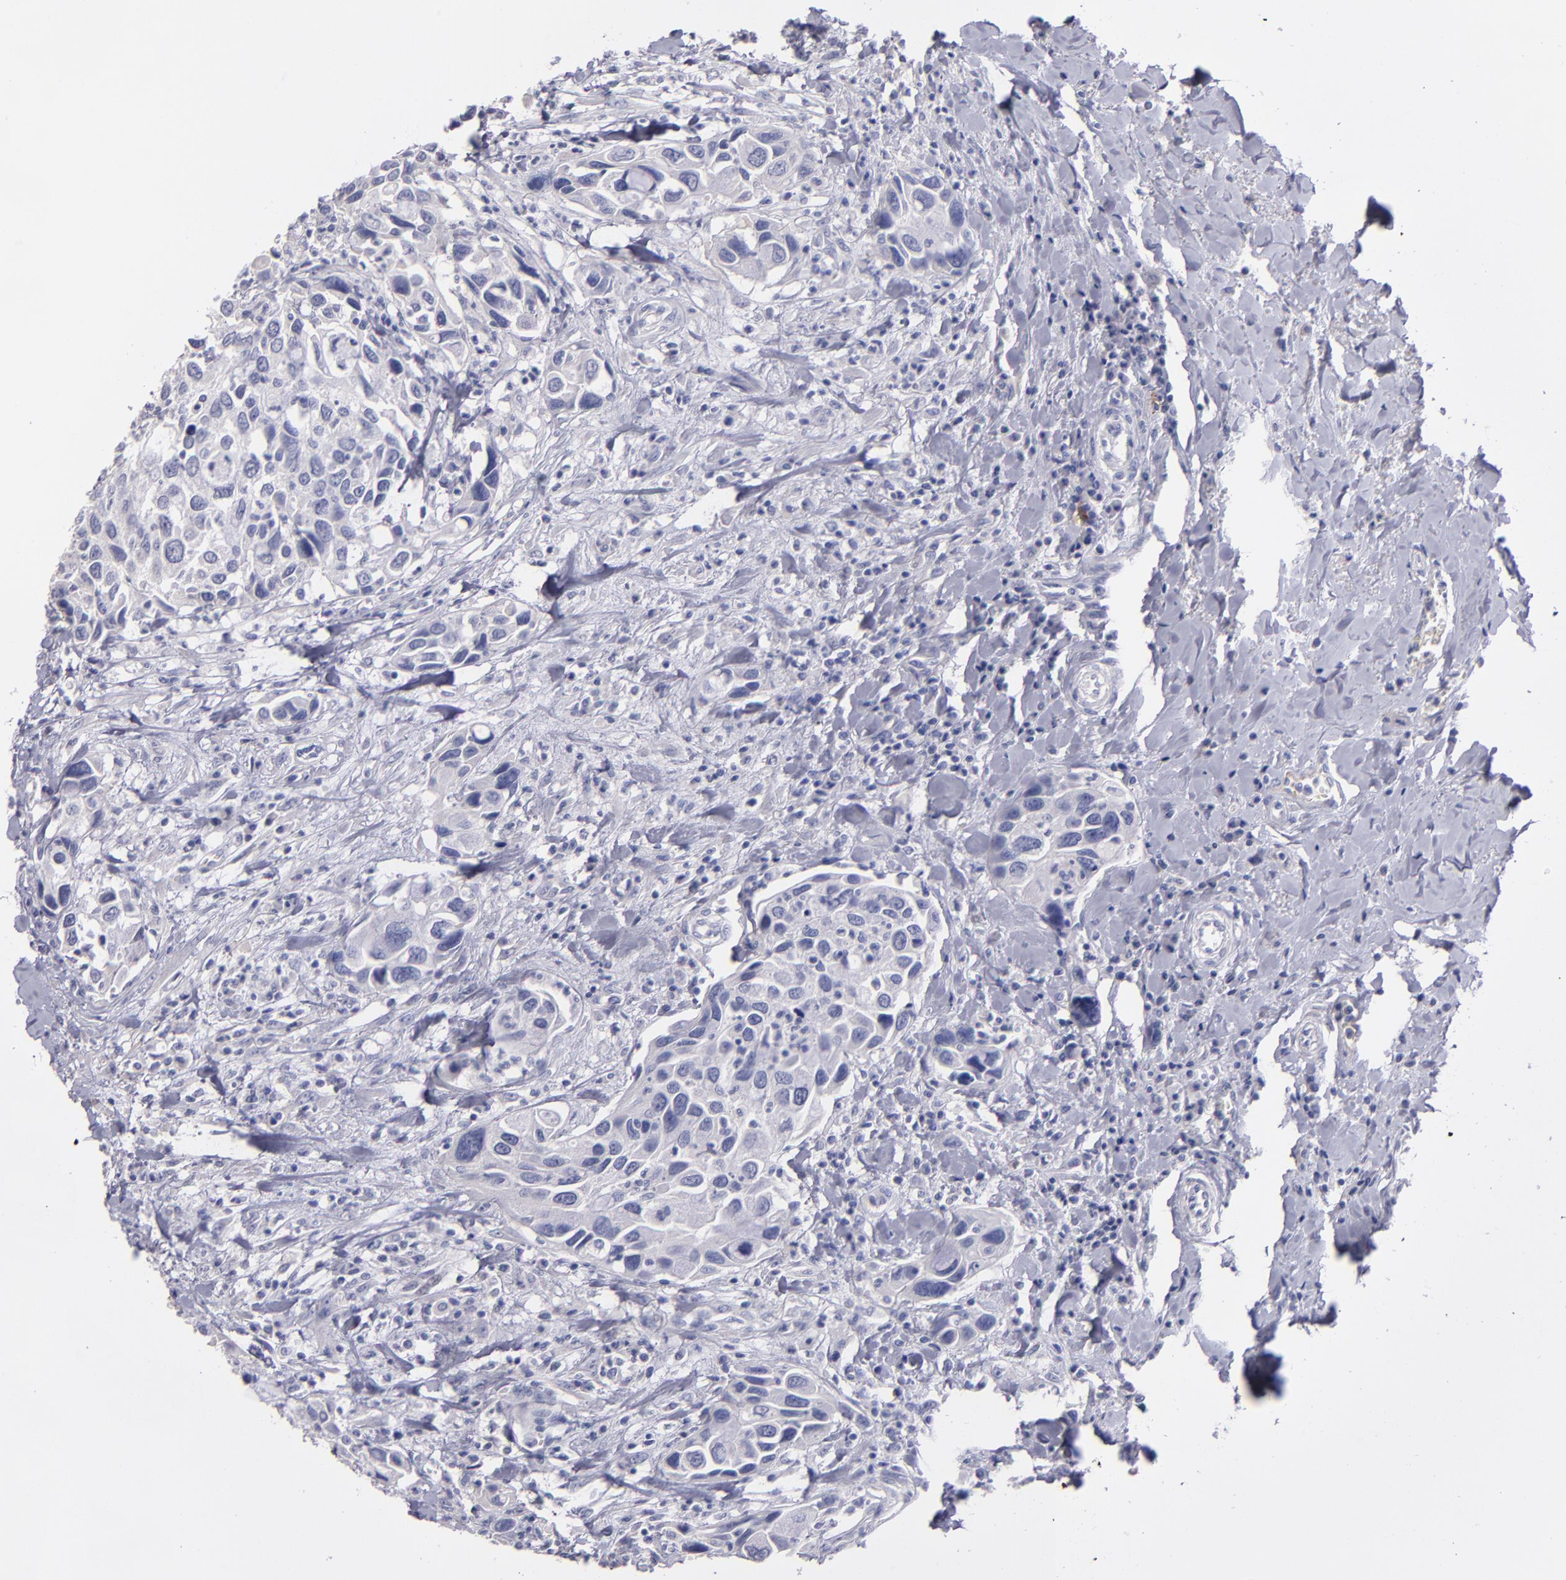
{"staining": {"intensity": "negative", "quantity": "none", "location": "none"}, "tissue": "urothelial cancer", "cell_type": "Tumor cells", "image_type": "cancer", "snomed": [{"axis": "morphology", "description": "Urothelial carcinoma, High grade"}, {"axis": "topography", "description": "Urinary bladder"}], "caption": "IHC of urothelial cancer reveals no staining in tumor cells.", "gene": "SNAP25", "patient": {"sex": "male", "age": 66}}